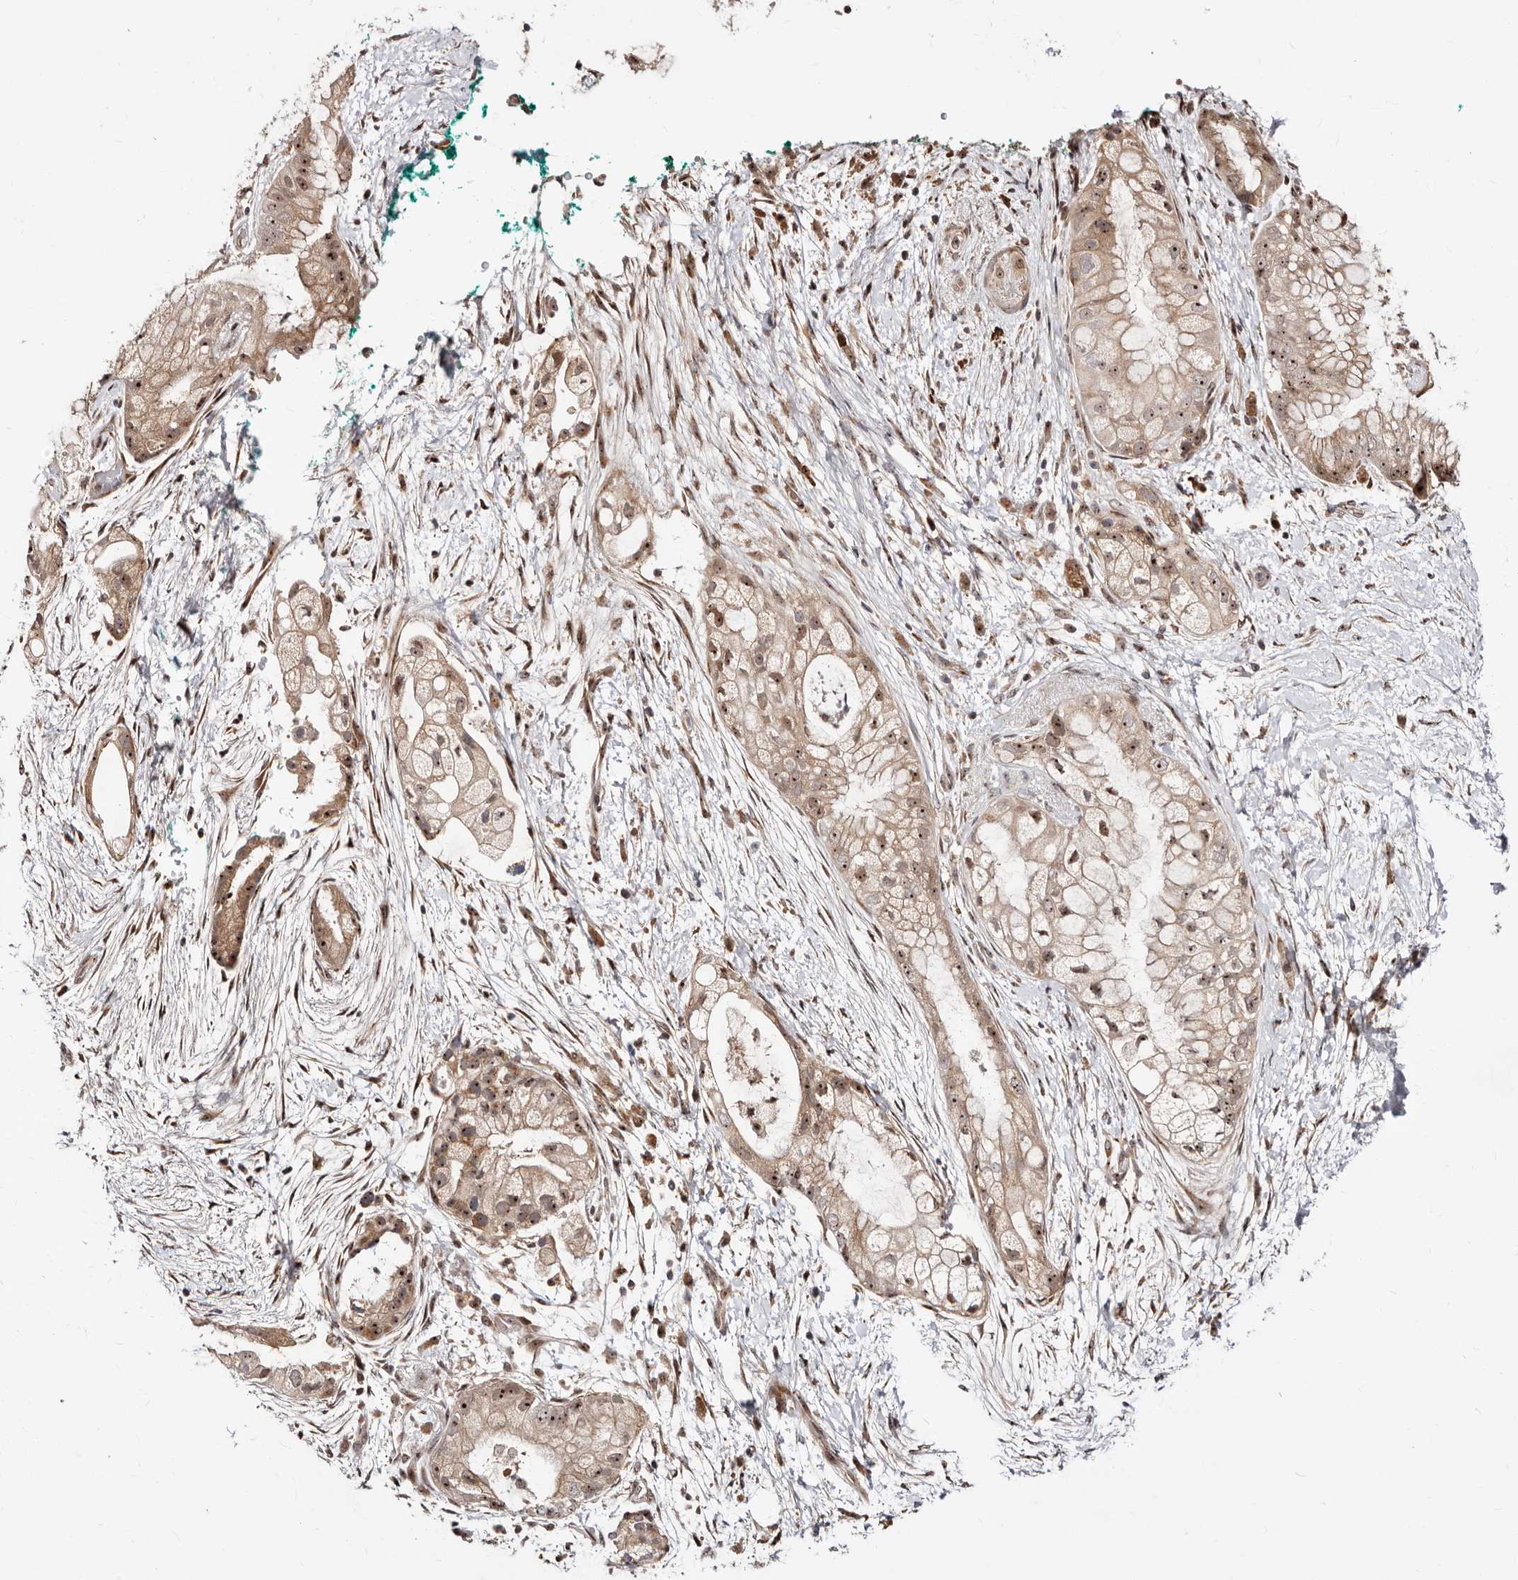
{"staining": {"intensity": "moderate", "quantity": ">75%", "location": "cytoplasmic/membranous,nuclear"}, "tissue": "pancreatic cancer", "cell_type": "Tumor cells", "image_type": "cancer", "snomed": [{"axis": "morphology", "description": "Adenocarcinoma, NOS"}, {"axis": "topography", "description": "Pancreas"}], "caption": "High-magnification brightfield microscopy of adenocarcinoma (pancreatic) stained with DAB (brown) and counterstained with hematoxylin (blue). tumor cells exhibit moderate cytoplasmic/membranous and nuclear staining is identified in approximately>75% of cells.", "gene": "APOL6", "patient": {"sex": "male", "age": 53}}